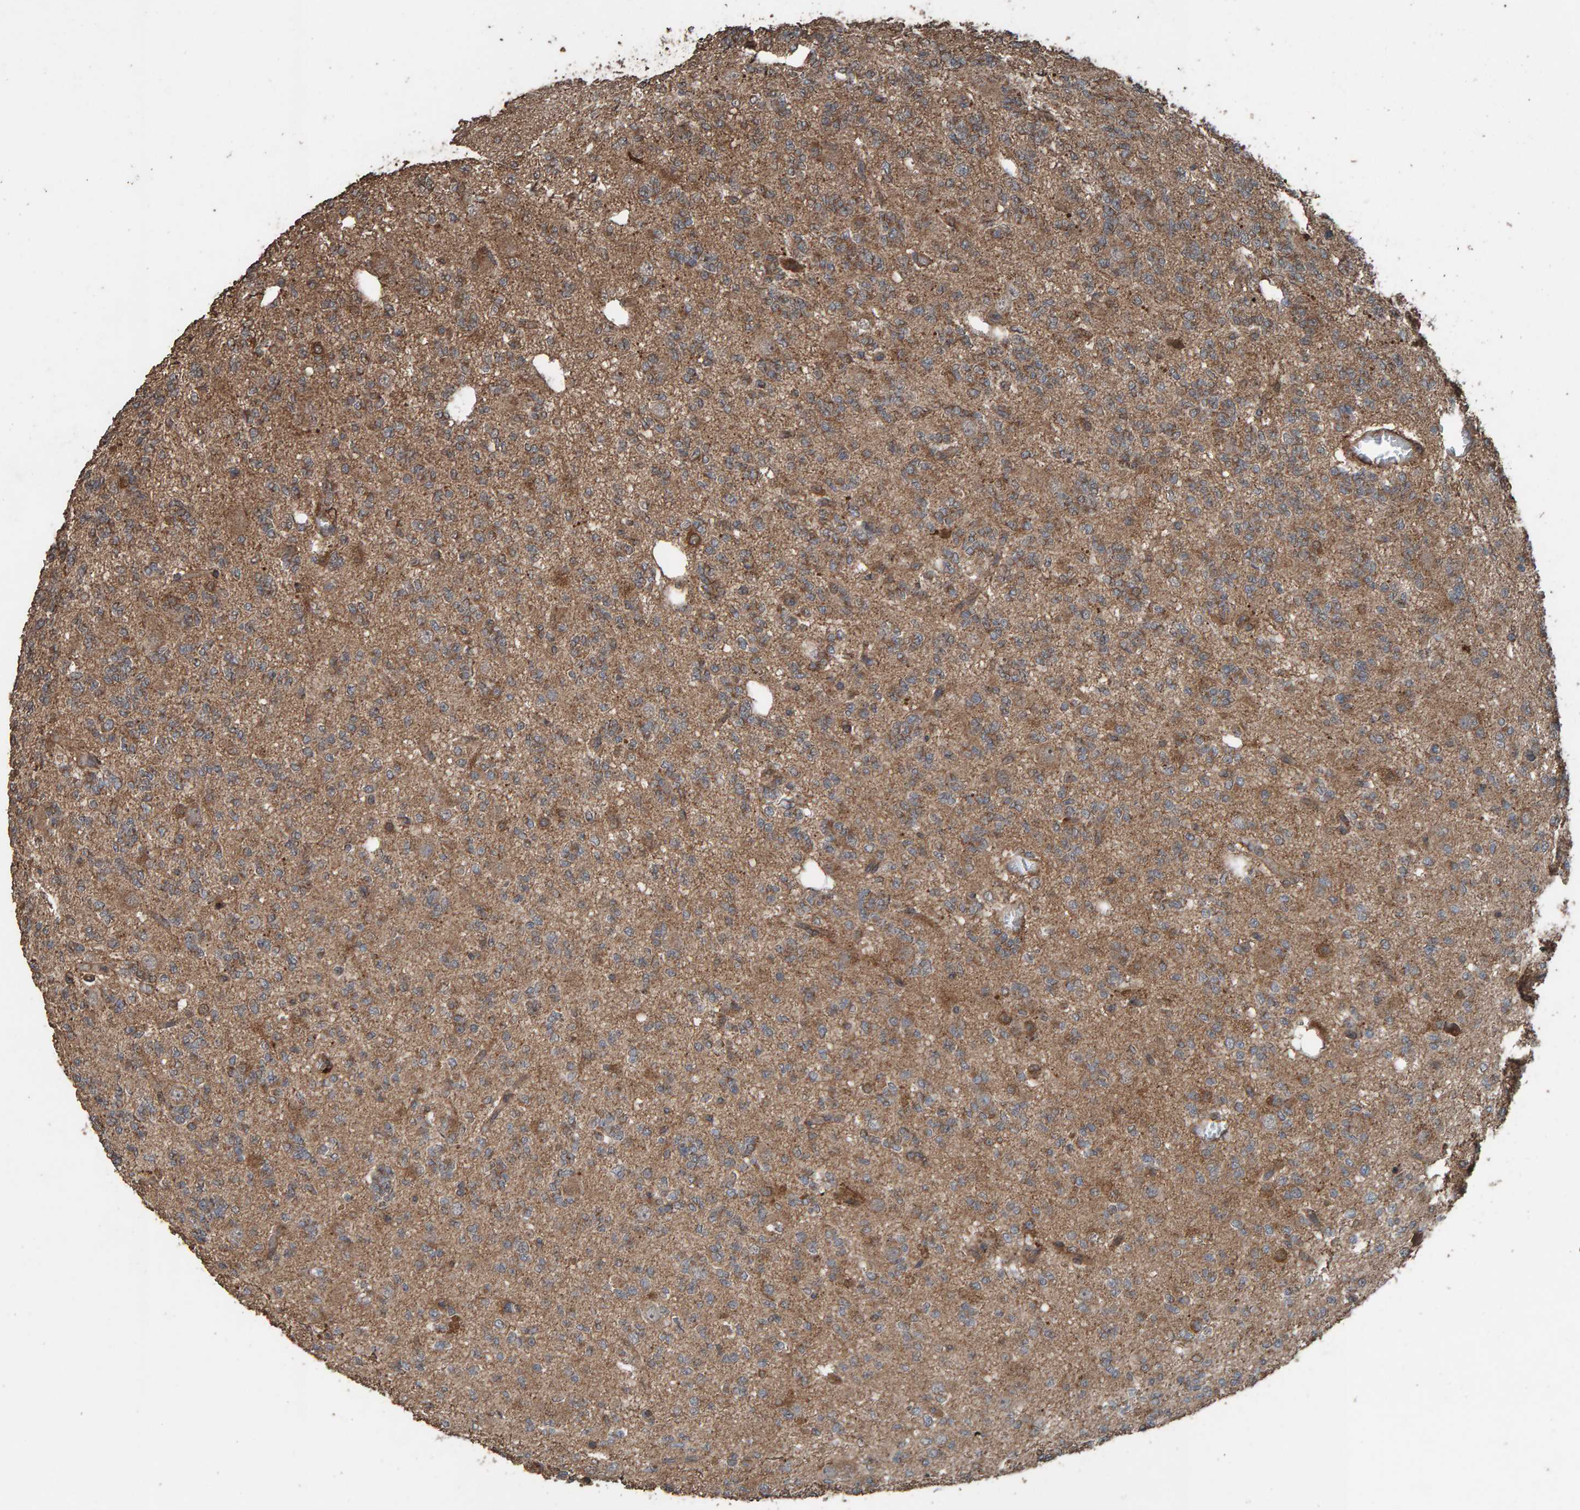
{"staining": {"intensity": "moderate", "quantity": ">75%", "location": "cytoplasmic/membranous"}, "tissue": "glioma", "cell_type": "Tumor cells", "image_type": "cancer", "snomed": [{"axis": "morphology", "description": "Glioma, malignant, Low grade"}, {"axis": "topography", "description": "Brain"}], "caption": "This image shows glioma stained with immunohistochemistry (IHC) to label a protein in brown. The cytoplasmic/membranous of tumor cells show moderate positivity for the protein. Nuclei are counter-stained blue.", "gene": "DUS1L", "patient": {"sex": "male", "age": 38}}